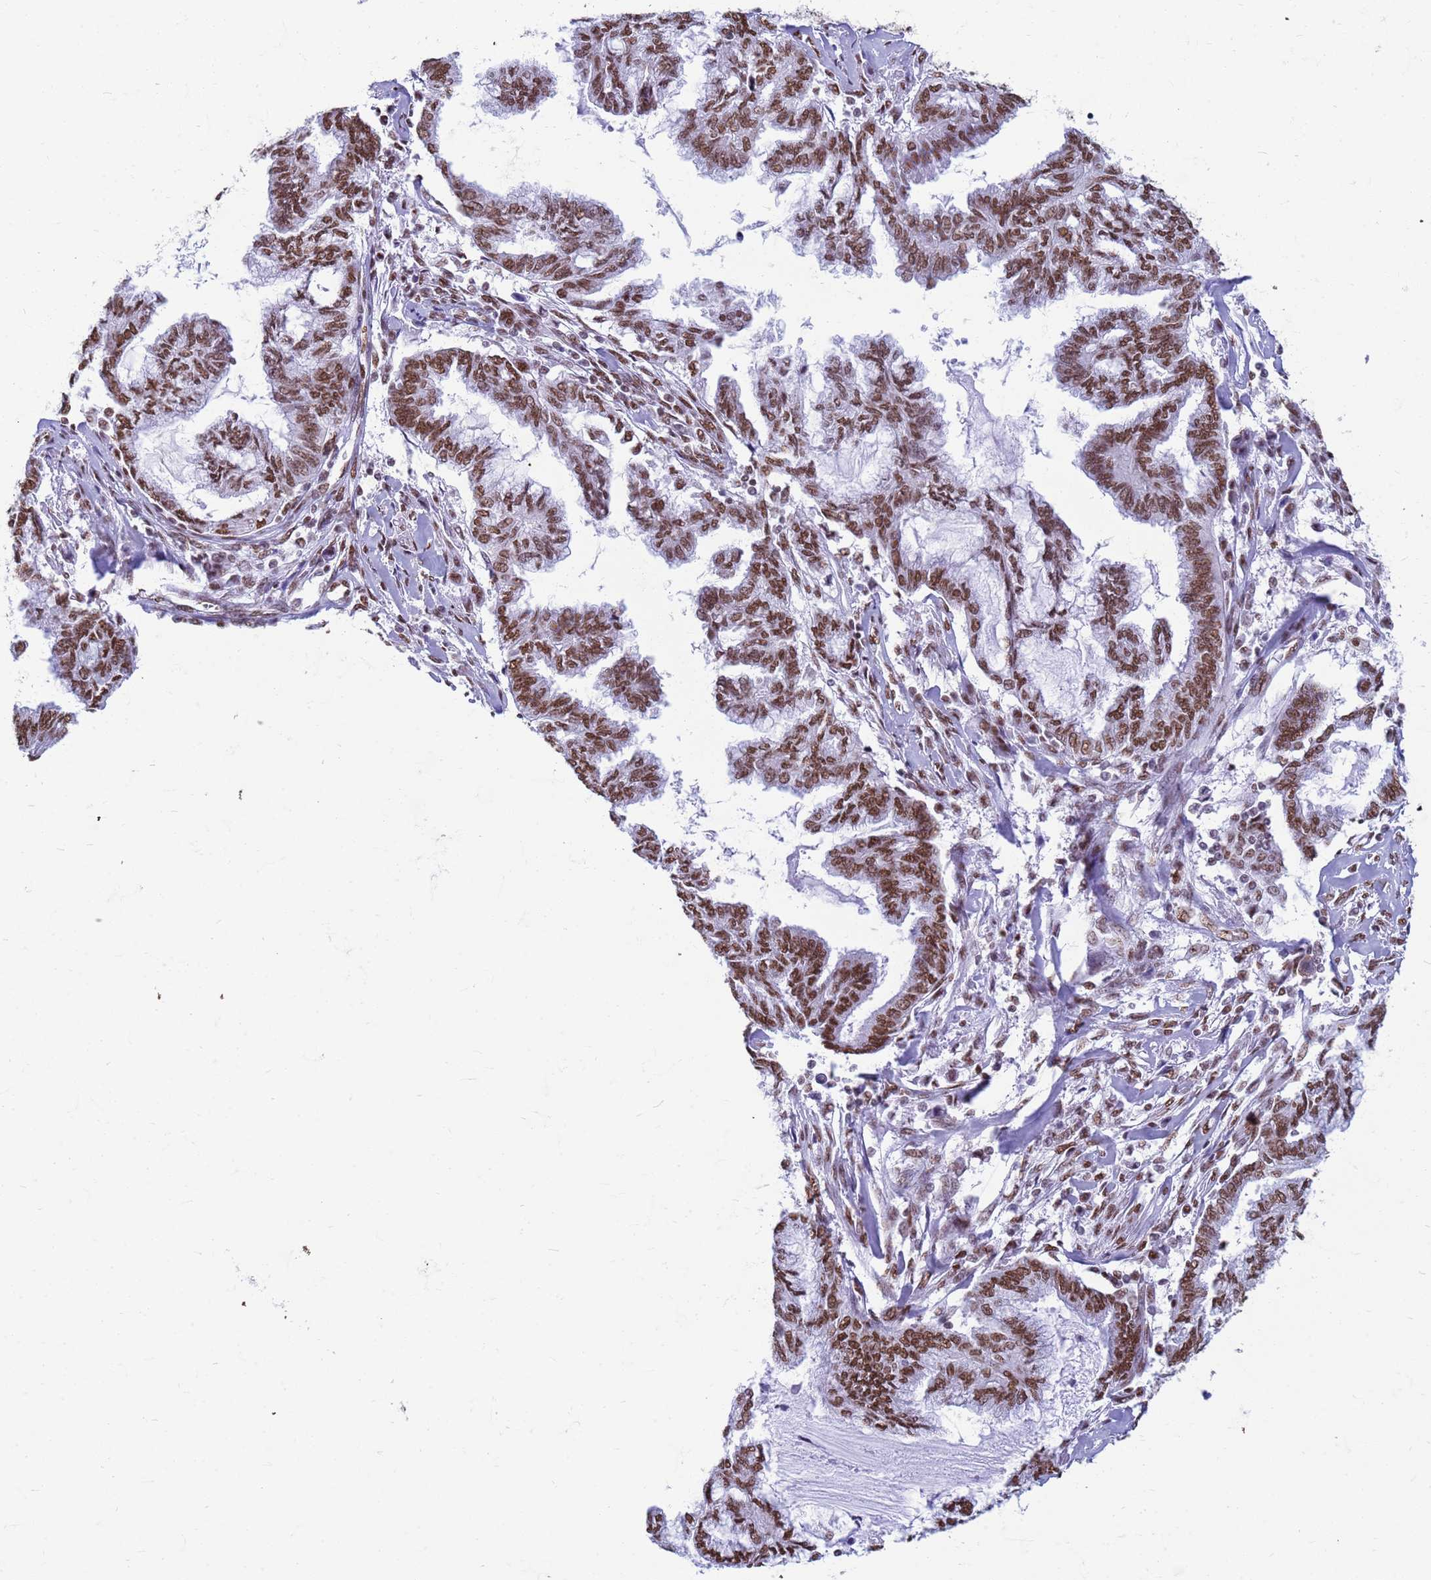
{"staining": {"intensity": "strong", "quantity": ">75%", "location": "nuclear"}, "tissue": "endometrial cancer", "cell_type": "Tumor cells", "image_type": "cancer", "snomed": [{"axis": "morphology", "description": "Adenocarcinoma, NOS"}, {"axis": "topography", "description": "Endometrium"}], "caption": "Approximately >75% of tumor cells in endometrial adenocarcinoma exhibit strong nuclear protein expression as visualized by brown immunohistochemical staining.", "gene": "FAM170B", "patient": {"sex": "female", "age": 86}}